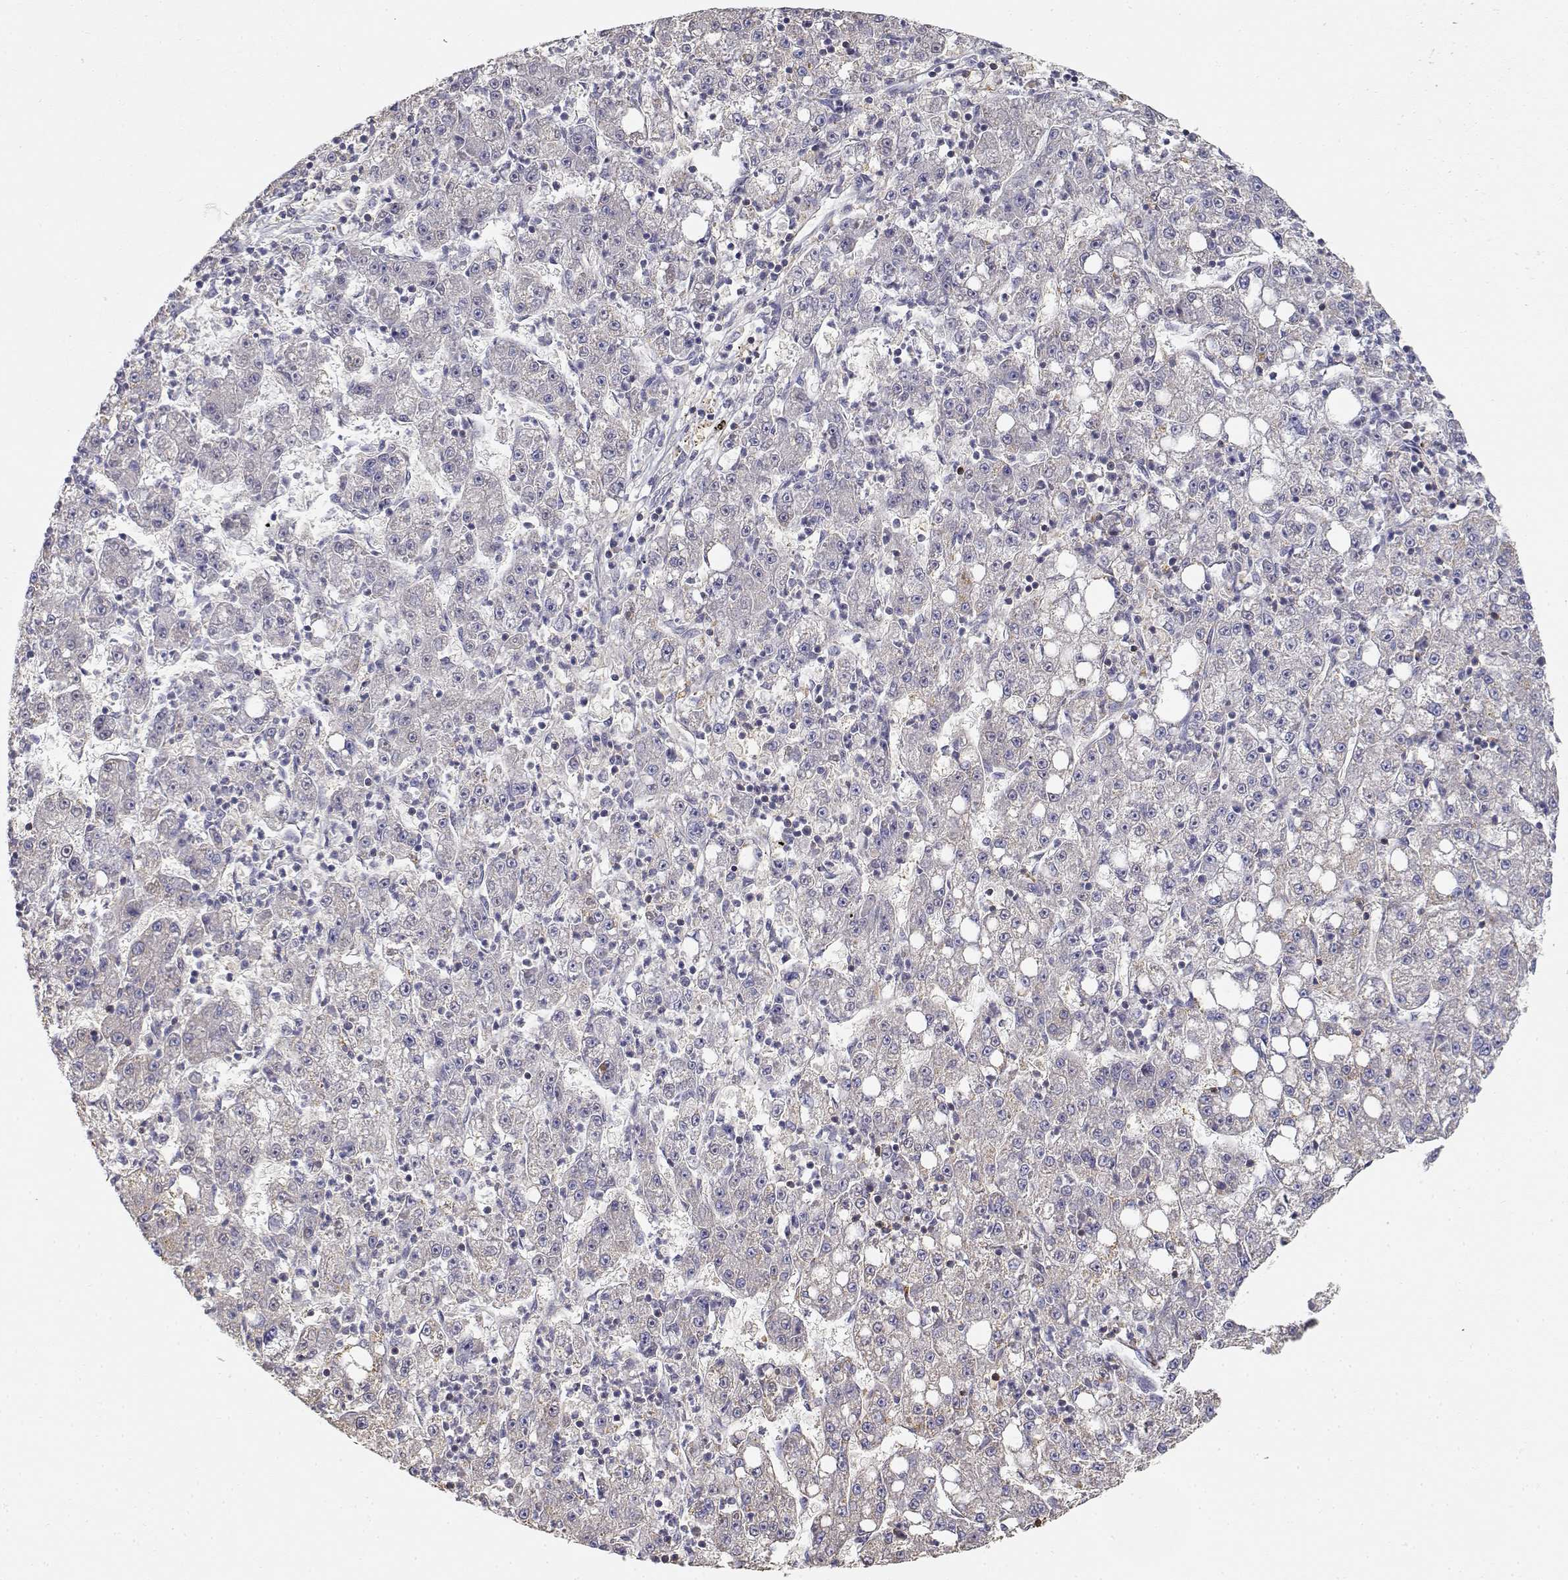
{"staining": {"intensity": "negative", "quantity": "none", "location": "none"}, "tissue": "liver cancer", "cell_type": "Tumor cells", "image_type": "cancer", "snomed": [{"axis": "morphology", "description": "Carcinoma, Hepatocellular, NOS"}, {"axis": "topography", "description": "Liver"}], "caption": "Liver hepatocellular carcinoma was stained to show a protein in brown. There is no significant expression in tumor cells.", "gene": "ADA", "patient": {"sex": "female", "age": 65}}